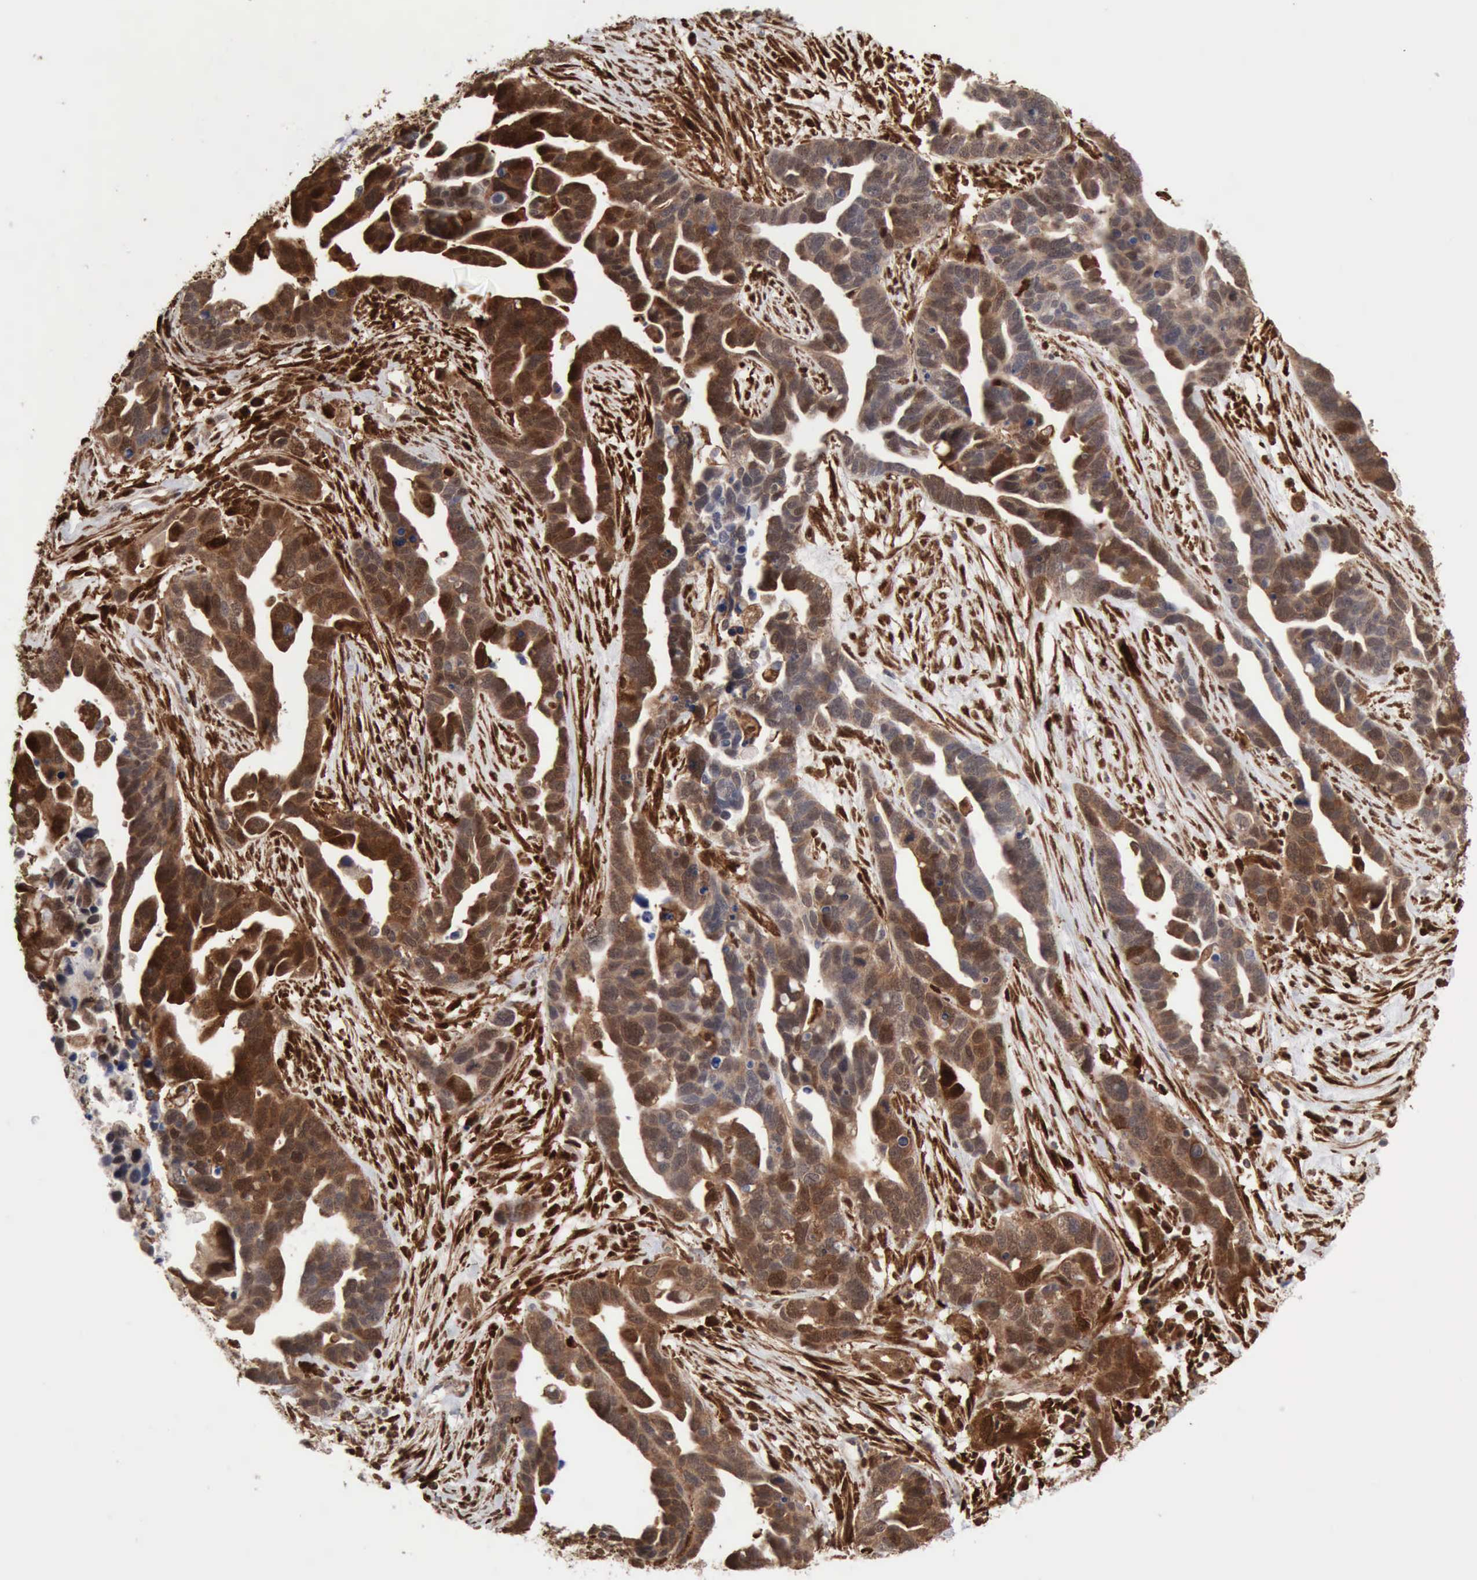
{"staining": {"intensity": "strong", "quantity": ">75%", "location": "cytoplasmic/membranous,nuclear"}, "tissue": "ovarian cancer", "cell_type": "Tumor cells", "image_type": "cancer", "snomed": [{"axis": "morphology", "description": "Cystadenocarcinoma, serous, NOS"}, {"axis": "topography", "description": "Ovary"}], "caption": "Immunohistochemistry micrograph of neoplastic tissue: ovarian cancer stained using immunohistochemistry shows high levels of strong protein expression localized specifically in the cytoplasmic/membranous and nuclear of tumor cells, appearing as a cytoplasmic/membranous and nuclear brown color.", "gene": "STAT1", "patient": {"sex": "female", "age": 54}}